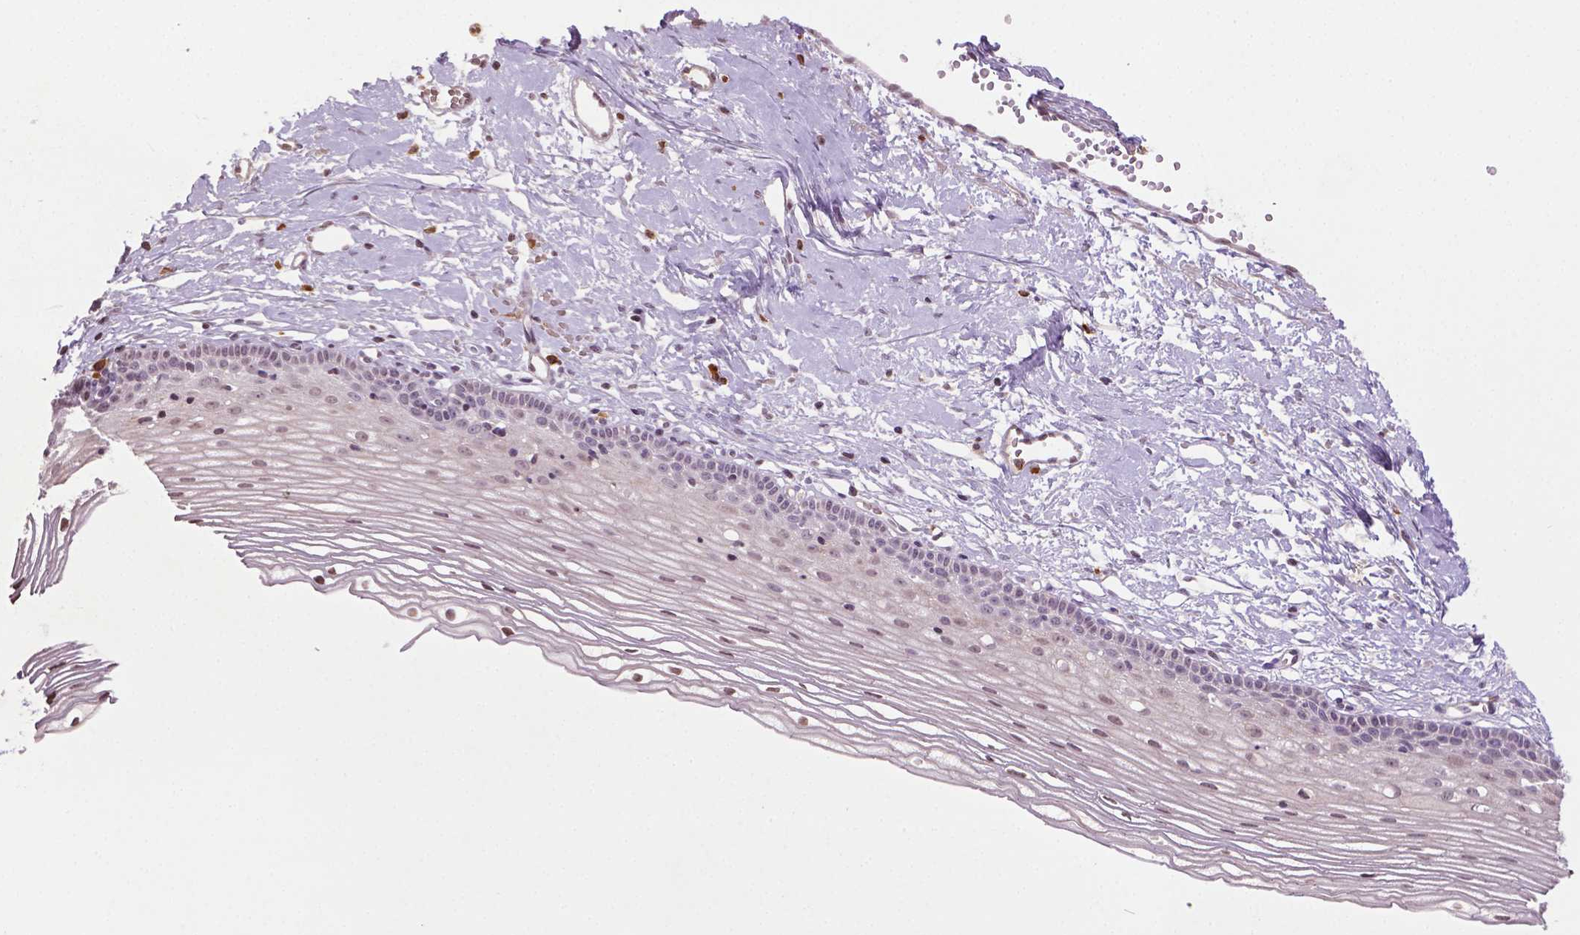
{"staining": {"intensity": "negative", "quantity": "none", "location": "none"}, "tissue": "cervix", "cell_type": "Glandular cells", "image_type": "normal", "snomed": [{"axis": "morphology", "description": "Normal tissue, NOS"}, {"axis": "topography", "description": "Cervix"}], "caption": "DAB (3,3'-diaminobenzidine) immunohistochemical staining of normal cervix reveals no significant expression in glandular cells.", "gene": "NTNG2", "patient": {"sex": "female", "age": 40}}